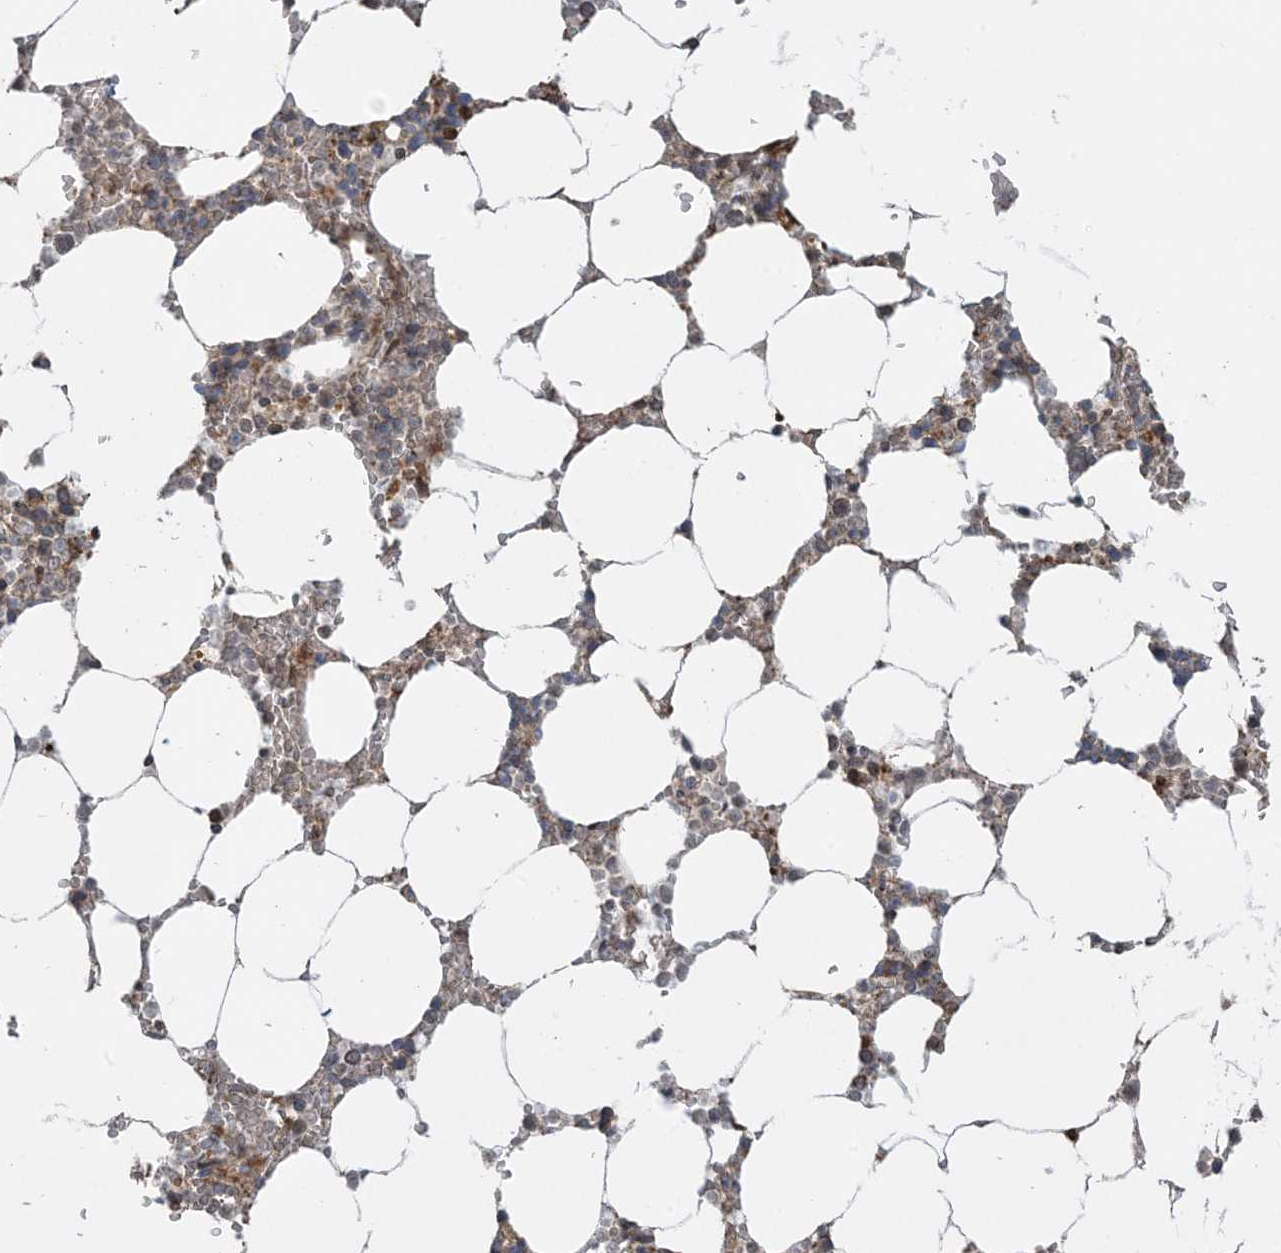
{"staining": {"intensity": "moderate", "quantity": "<25%", "location": "cytoplasmic/membranous"}, "tissue": "bone marrow", "cell_type": "Hematopoietic cells", "image_type": "normal", "snomed": [{"axis": "morphology", "description": "Normal tissue, NOS"}, {"axis": "topography", "description": "Bone marrow"}], "caption": "This photomicrograph reveals immunohistochemistry (IHC) staining of normal bone marrow, with low moderate cytoplasmic/membranous staining in about <25% of hematopoietic cells.", "gene": "PPM1F", "patient": {"sex": "male", "age": 70}}